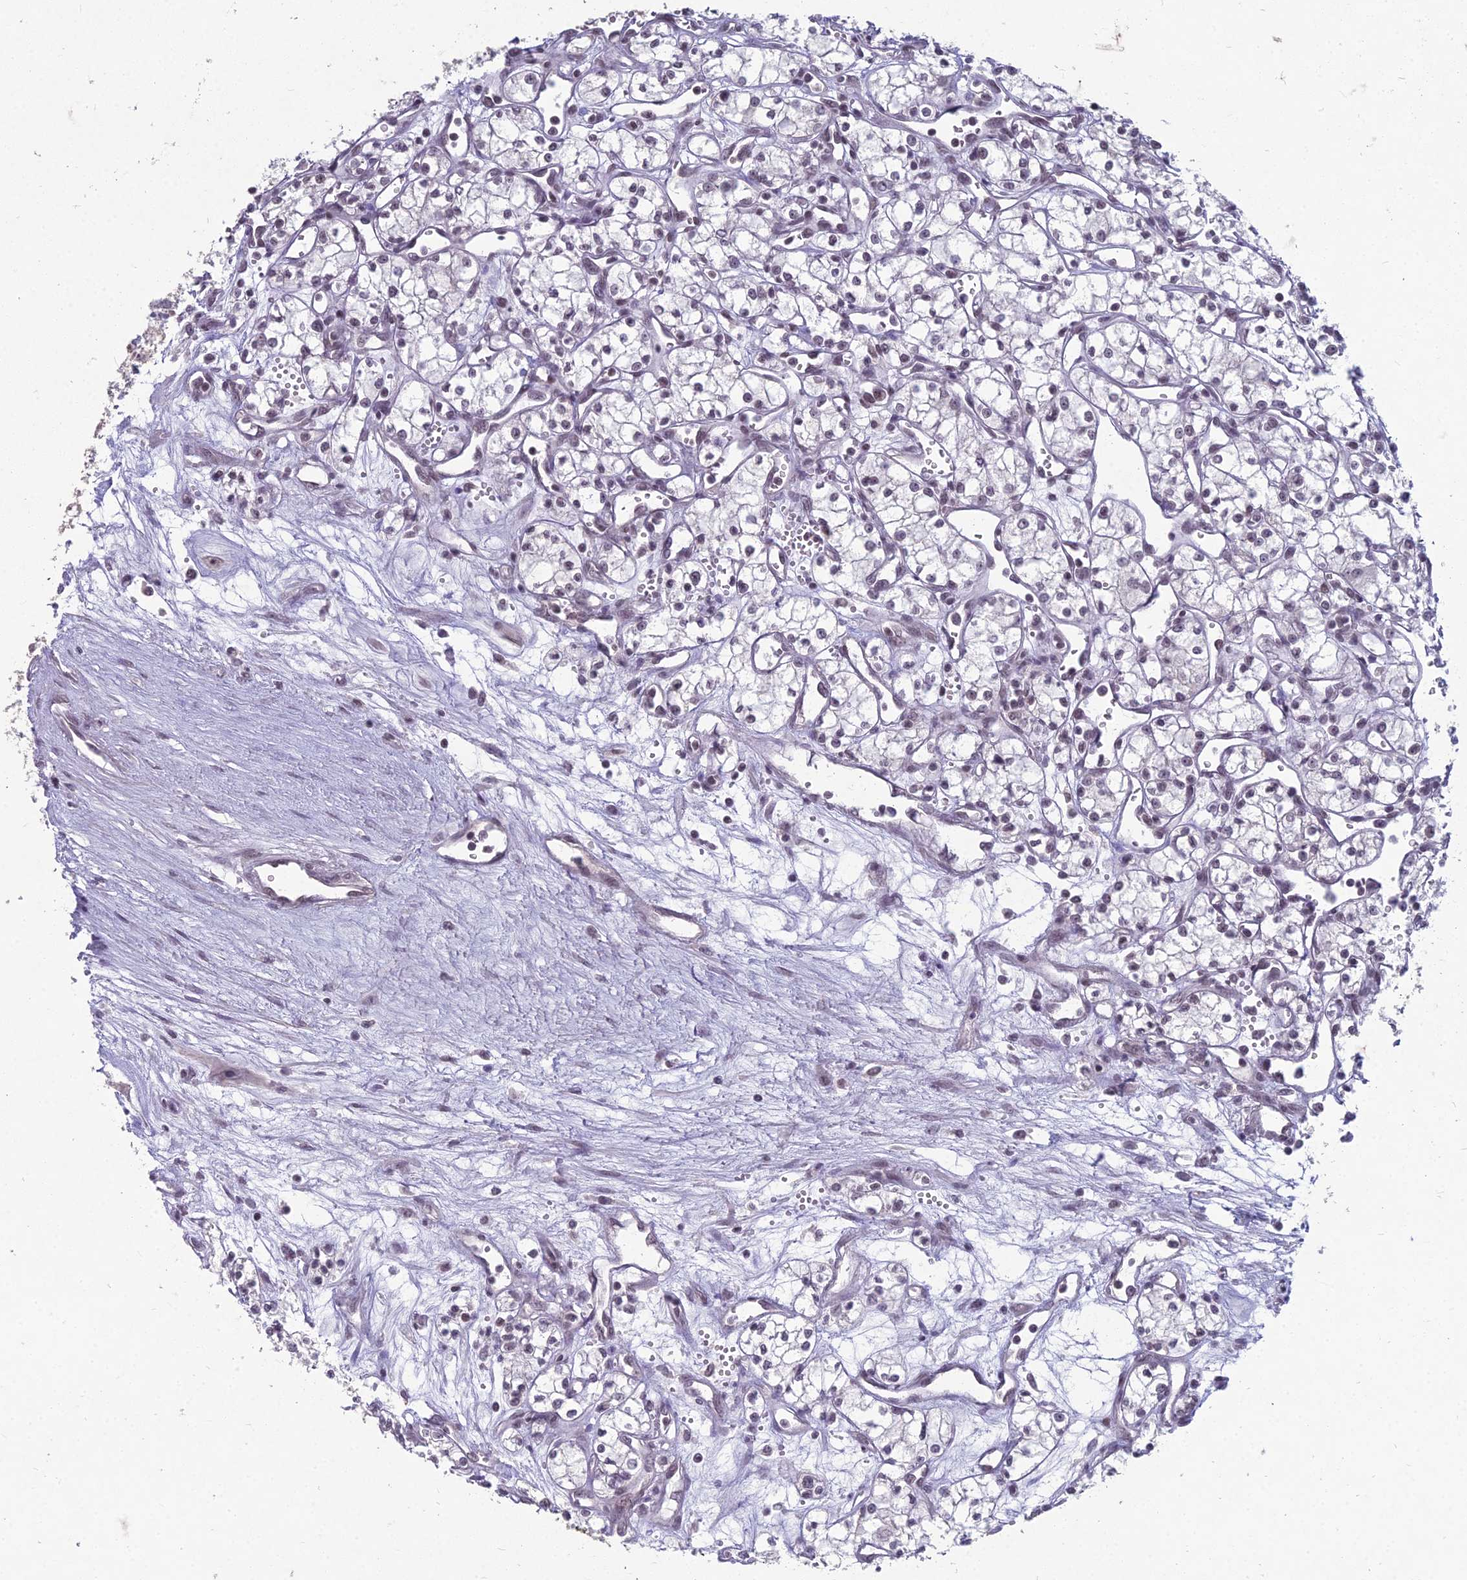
{"staining": {"intensity": "weak", "quantity": "<25%", "location": "nuclear"}, "tissue": "renal cancer", "cell_type": "Tumor cells", "image_type": "cancer", "snomed": [{"axis": "morphology", "description": "Adenocarcinoma, NOS"}, {"axis": "topography", "description": "Kidney"}], "caption": "IHC histopathology image of neoplastic tissue: adenocarcinoma (renal) stained with DAB (3,3'-diaminobenzidine) exhibits no significant protein positivity in tumor cells.", "gene": "KAT7", "patient": {"sex": "male", "age": 59}}